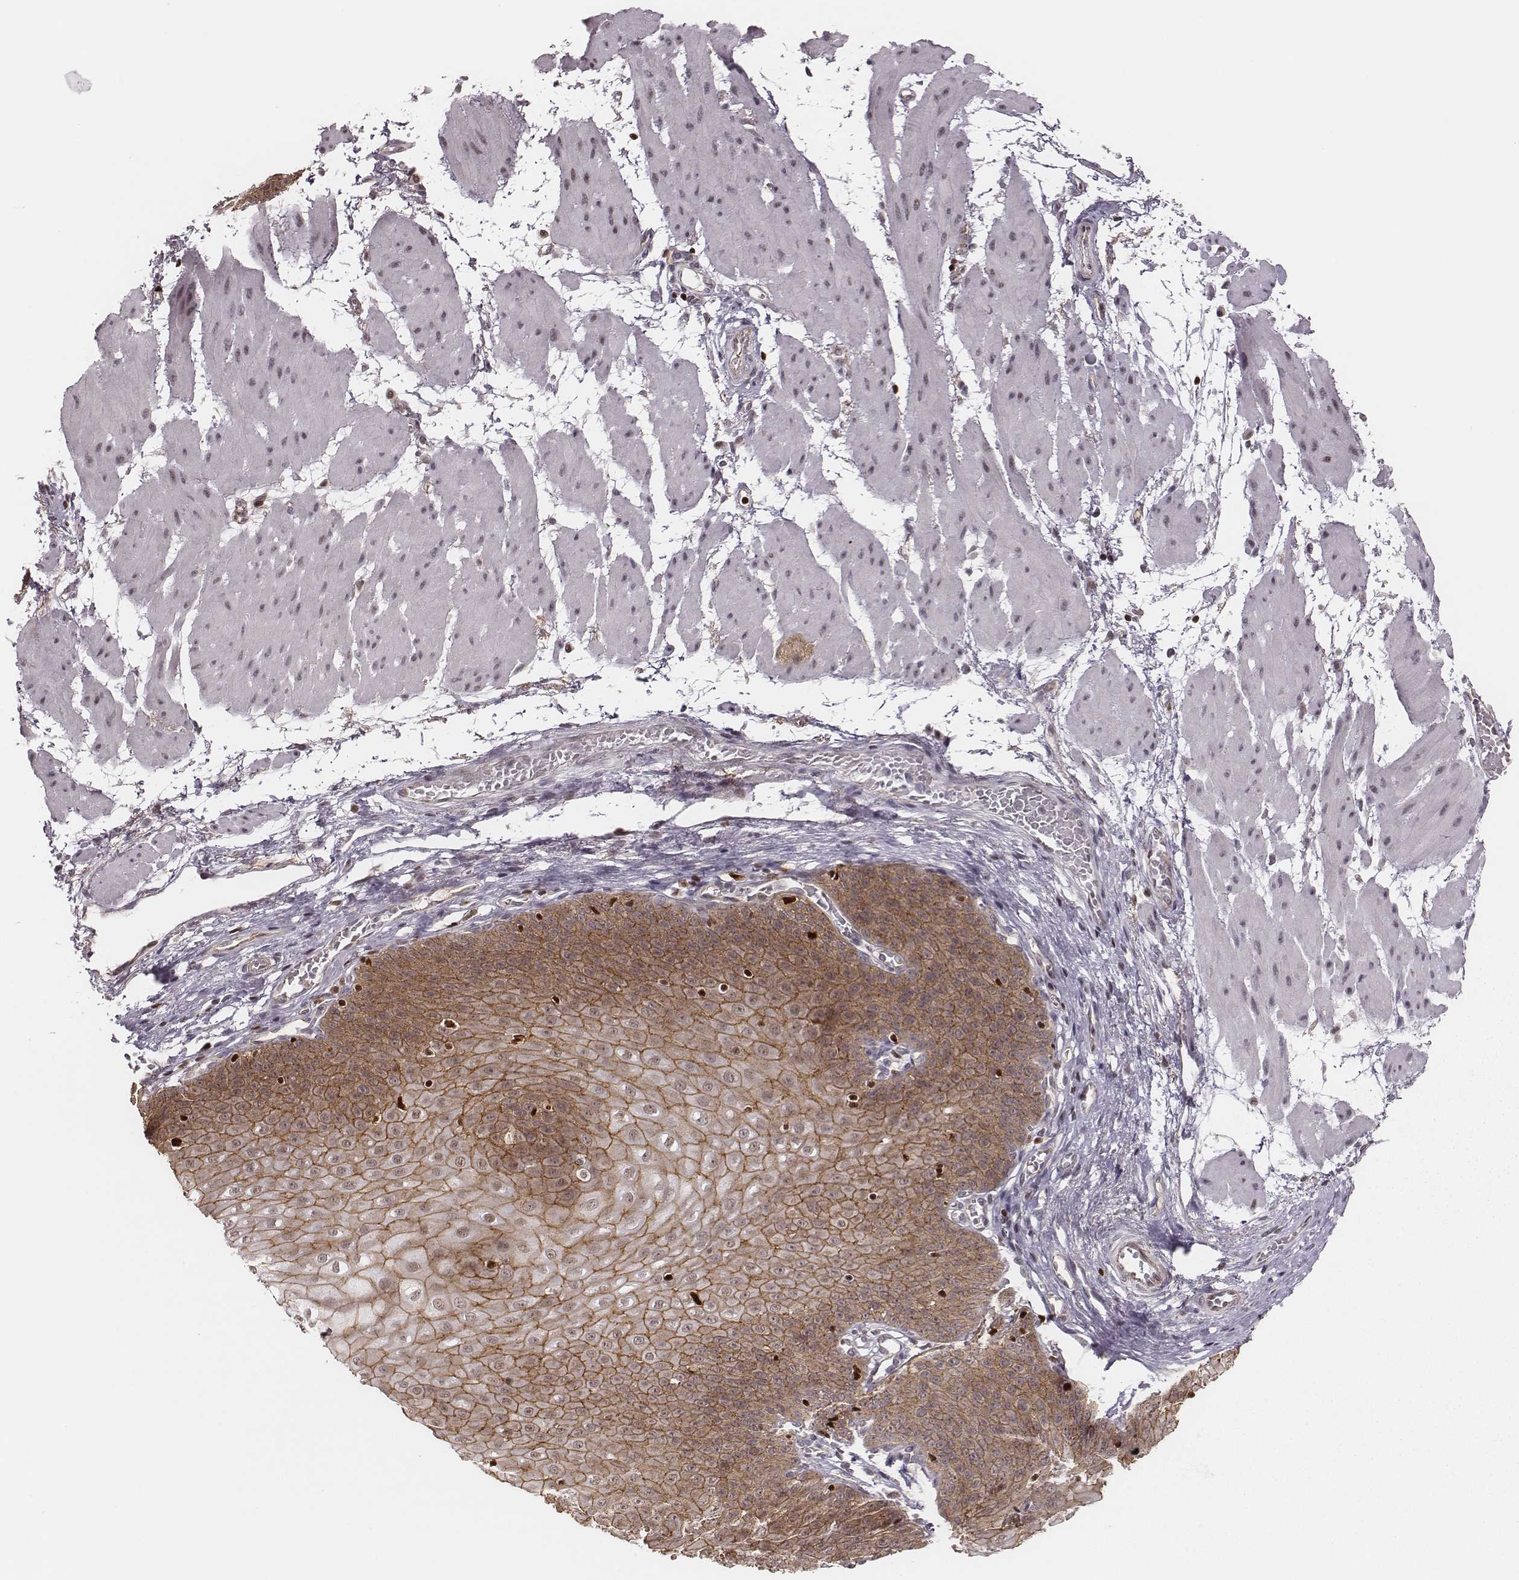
{"staining": {"intensity": "moderate", "quantity": ">75%", "location": "cytoplasmic/membranous"}, "tissue": "esophagus", "cell_type": "Squamous epithelial cells", "image_type": "normal", "snomed": [{"axis": "morphology", "description": "Normal tissue, NOS"}, {"axis": "topography", "description": "Esophagus"}], "caption": "Protein positivity by immunohistochemistry (IHC) exhibits moderate cytoplasmic/membranous staining in about >75% of squamous epithelial cells in normal esophagus.", "gene": "WDR59", "patient": {"sex": "male", "age": 71}}